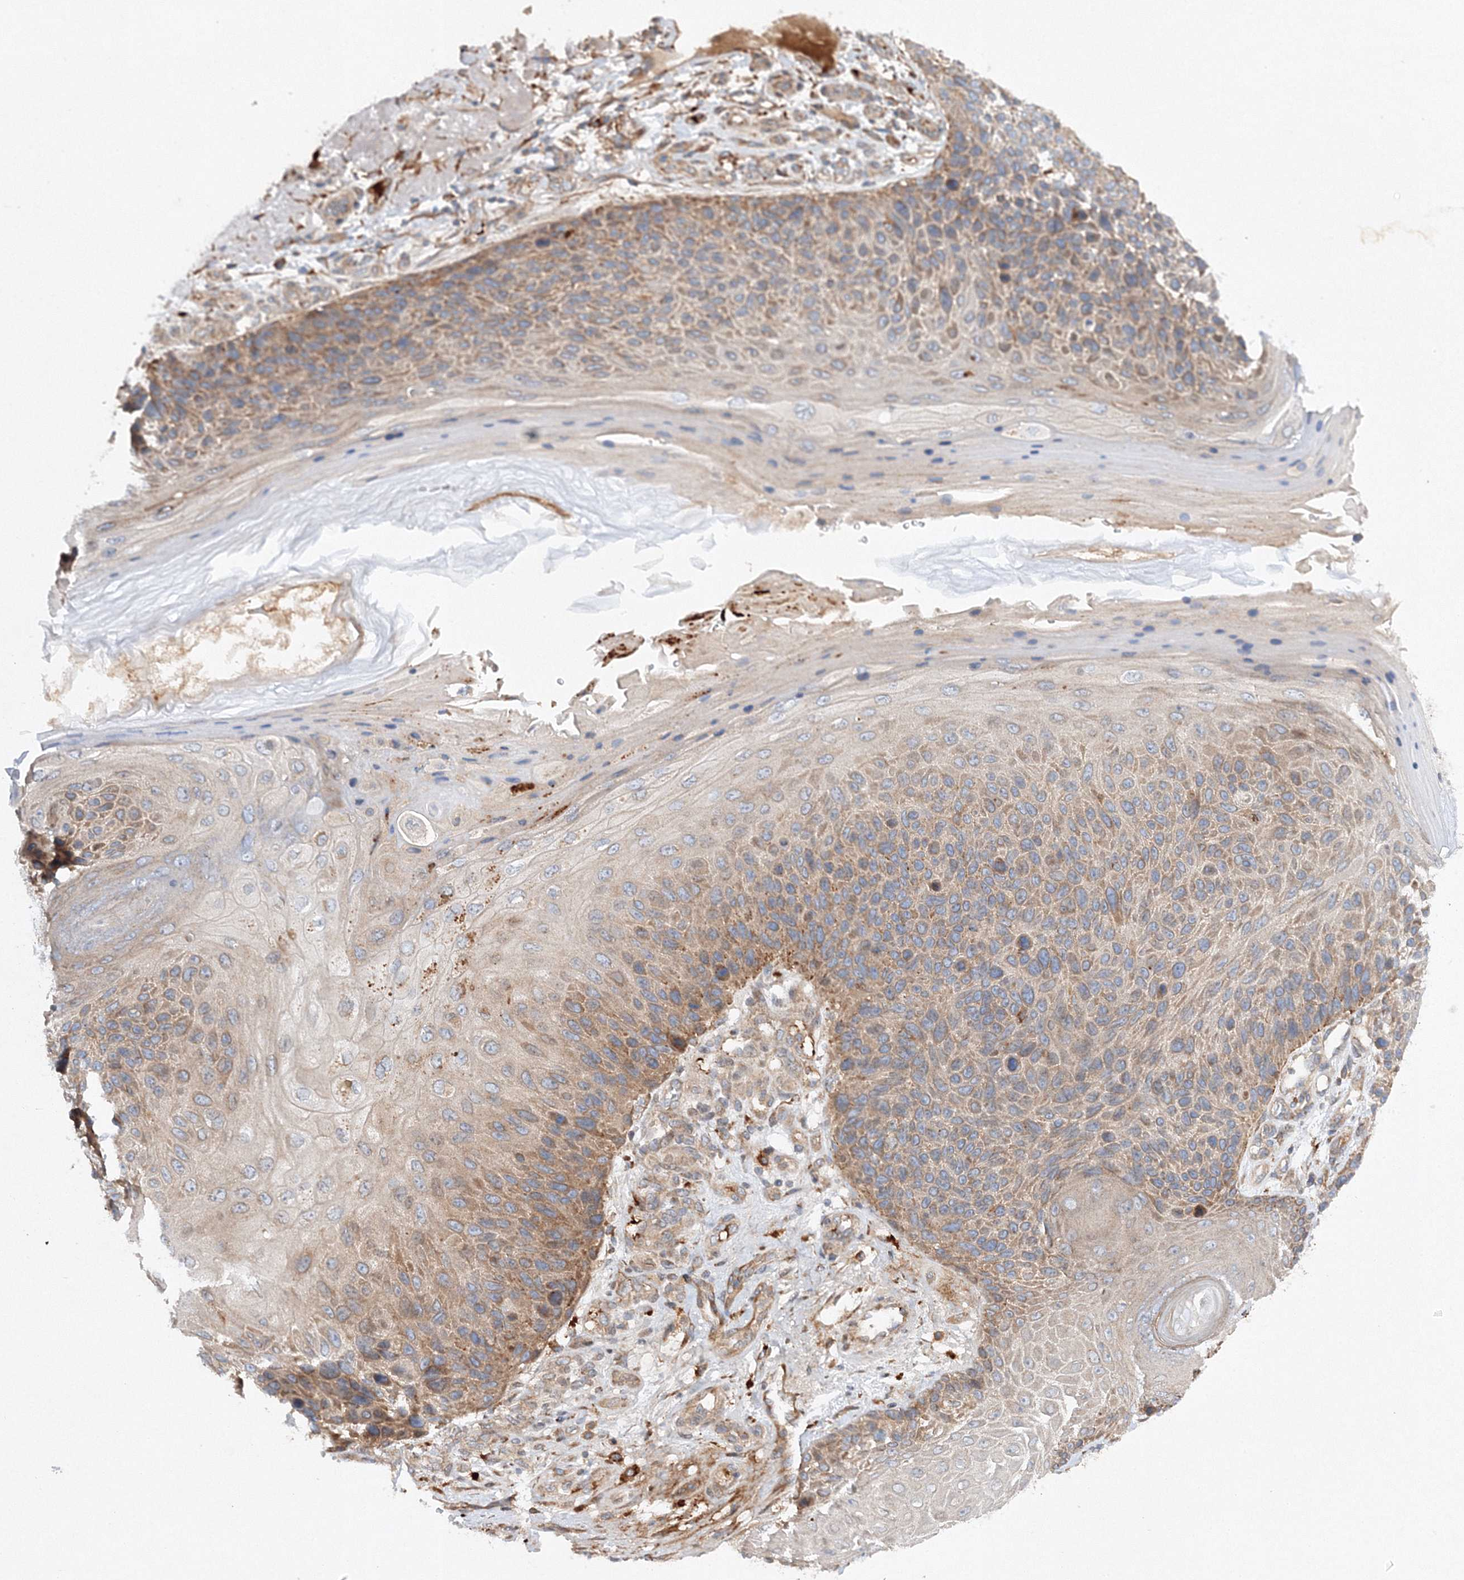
{"staining": {"intensity": "moderate", "quantity": ">75%", "location": "cytoplasmic/membranous"}, "tissue": "skin cancer", "cell_type": "Tumor cells", "image_type": "cancer", "snomed": [{"axis": "morphology", "description": "Squamous cell carcinoma, NOS"}, {"axis": "topography", "description": "Skin"}], "caption": "Immunohistochemistry (IHC) (DAB (3,3'-diaminobenzidine)) staining of human skin cancer shows moderate cytoplasmic/membranous protein expression in about >75% of tumor cells.", "gene": "SLC36A1", "patient": {"sex": "female", "age": 88}}